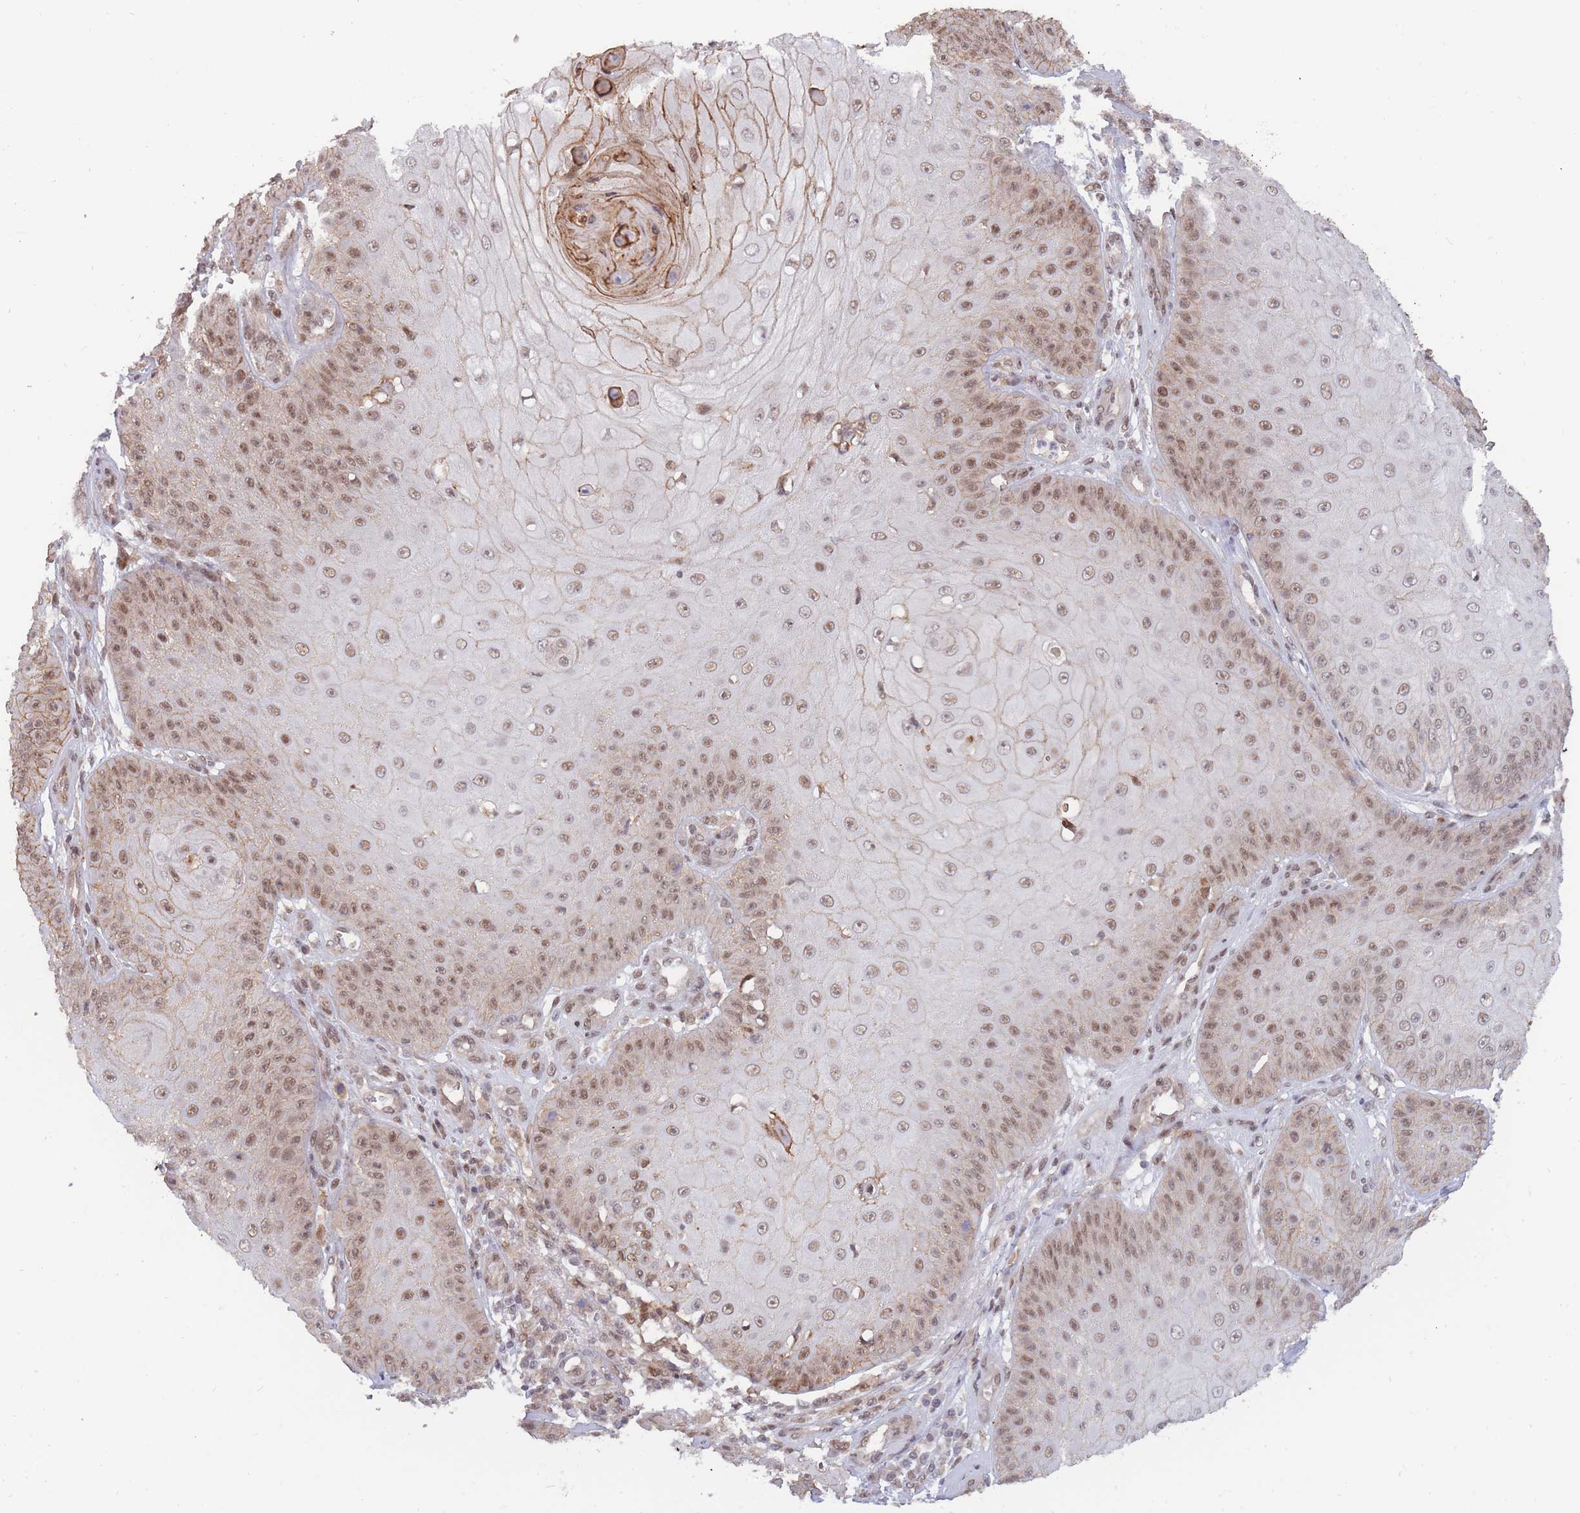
{"staining": {"intensity": "moderate", "quantity": ">75%", "location": "cytoplasmic/membranous,nuclear"}, "tissue": "skin cancer", "cell_type": "Tumor cells", "image_type": "cancer", "snomed": [{"axis": "morphology", "description": "Squamous cell carcinoma, NOS"}, {"axis": "topography", "description": "Skin"}], "caption": "Human skin cancer stained with a brown dye displays moderate cytoplasmic/membranous and nuclear positive staining in approximately >75% of tumor cells.", "gene": "BOD1L1", "patient": {"sex": "male", "age": 70}}